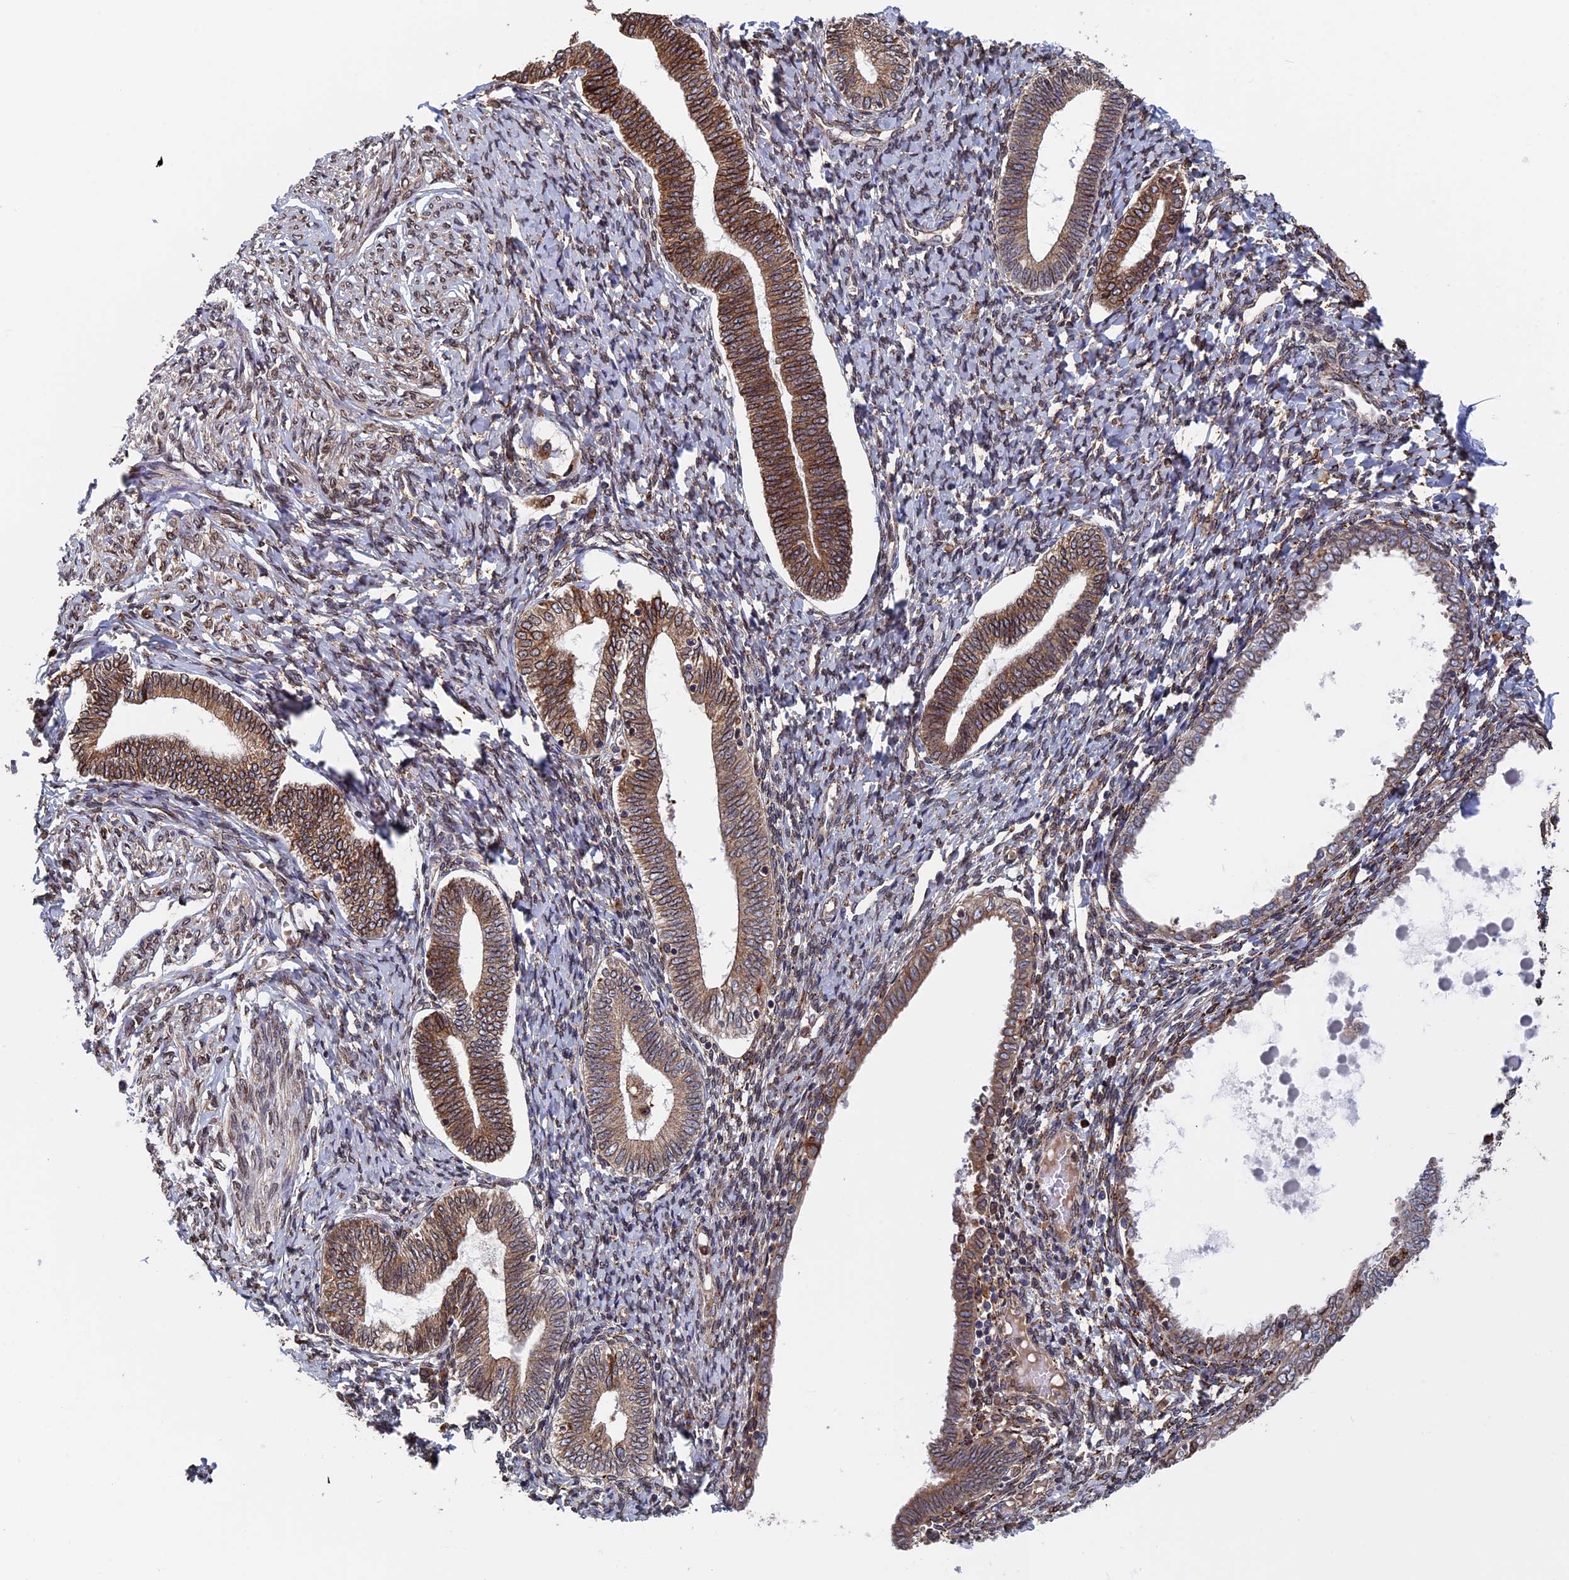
{"staining": {"intensity": "moderate", "quantity": "<25%", "location": "cytoplasmic/membranous"}, "tissue": "endometrium", "cell_type": "Cells in endometrial stroma", "image_type": "normal", "snomed": [{"axis": "morphology", "description": "Normal tissue, NOS"}, {"axis": "topography", "description": "Endometrium"}], "caption": "Protein staining exhibits moderate cytoplasmic/membranous staining in about <25% of cells in endometrial stroma in unremarkable endometrium.", "gene": "RPUSD1", "patient": {"sex": "female", "age": 72}}